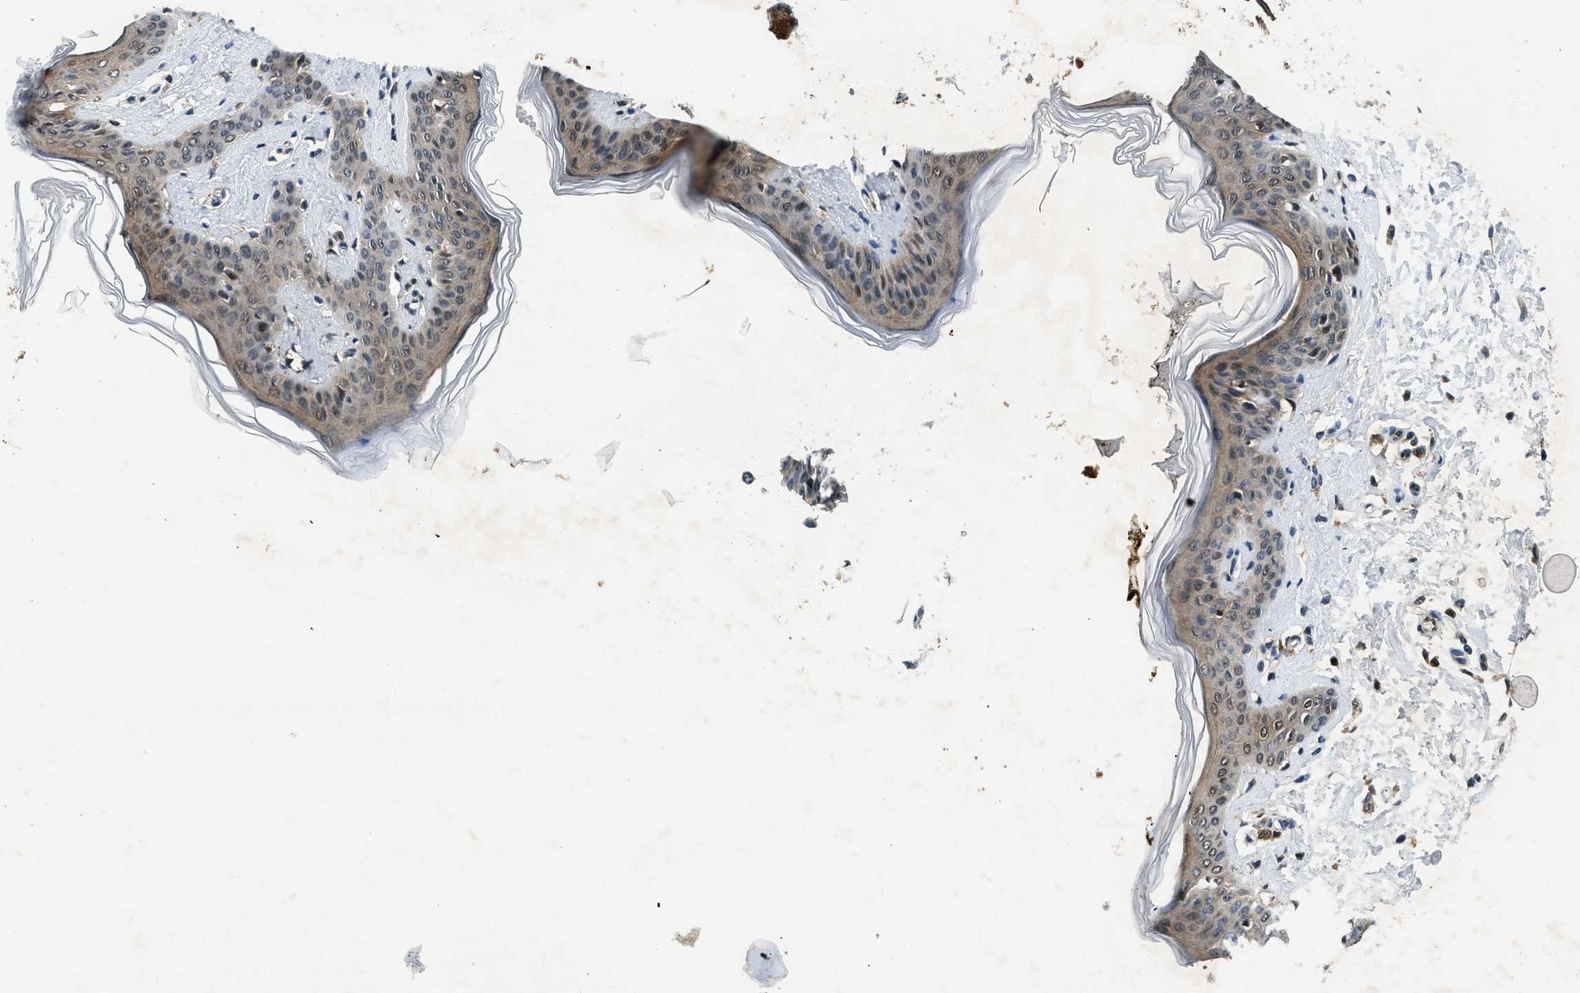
{"staining": {"intensity": "moderate", "quantity": ">75%", "location": "cytoplasmic/membranous"}, "tissue": "skin", "cell_type": "Fibroblasts", "image_type": "normal", "snomed": [{"axis": "morphology", "description": "Normal tissue, NOS"}, {"axis": "topography", "description": "Skin"}], "caption": "Immunohistochemical staining of normal skin displays >75% levels of moderate cytoplasmic/membranous protein staining in about >75% of fibroblasts. The staining was performed using DAB (3,3'-diaminobenzidine), with brown indicating positive protein expression. Nuclei are stained blue with hematoxylin.", "gene": "RPS6KB1", "patient": {"sex": "female", "age": 17}}